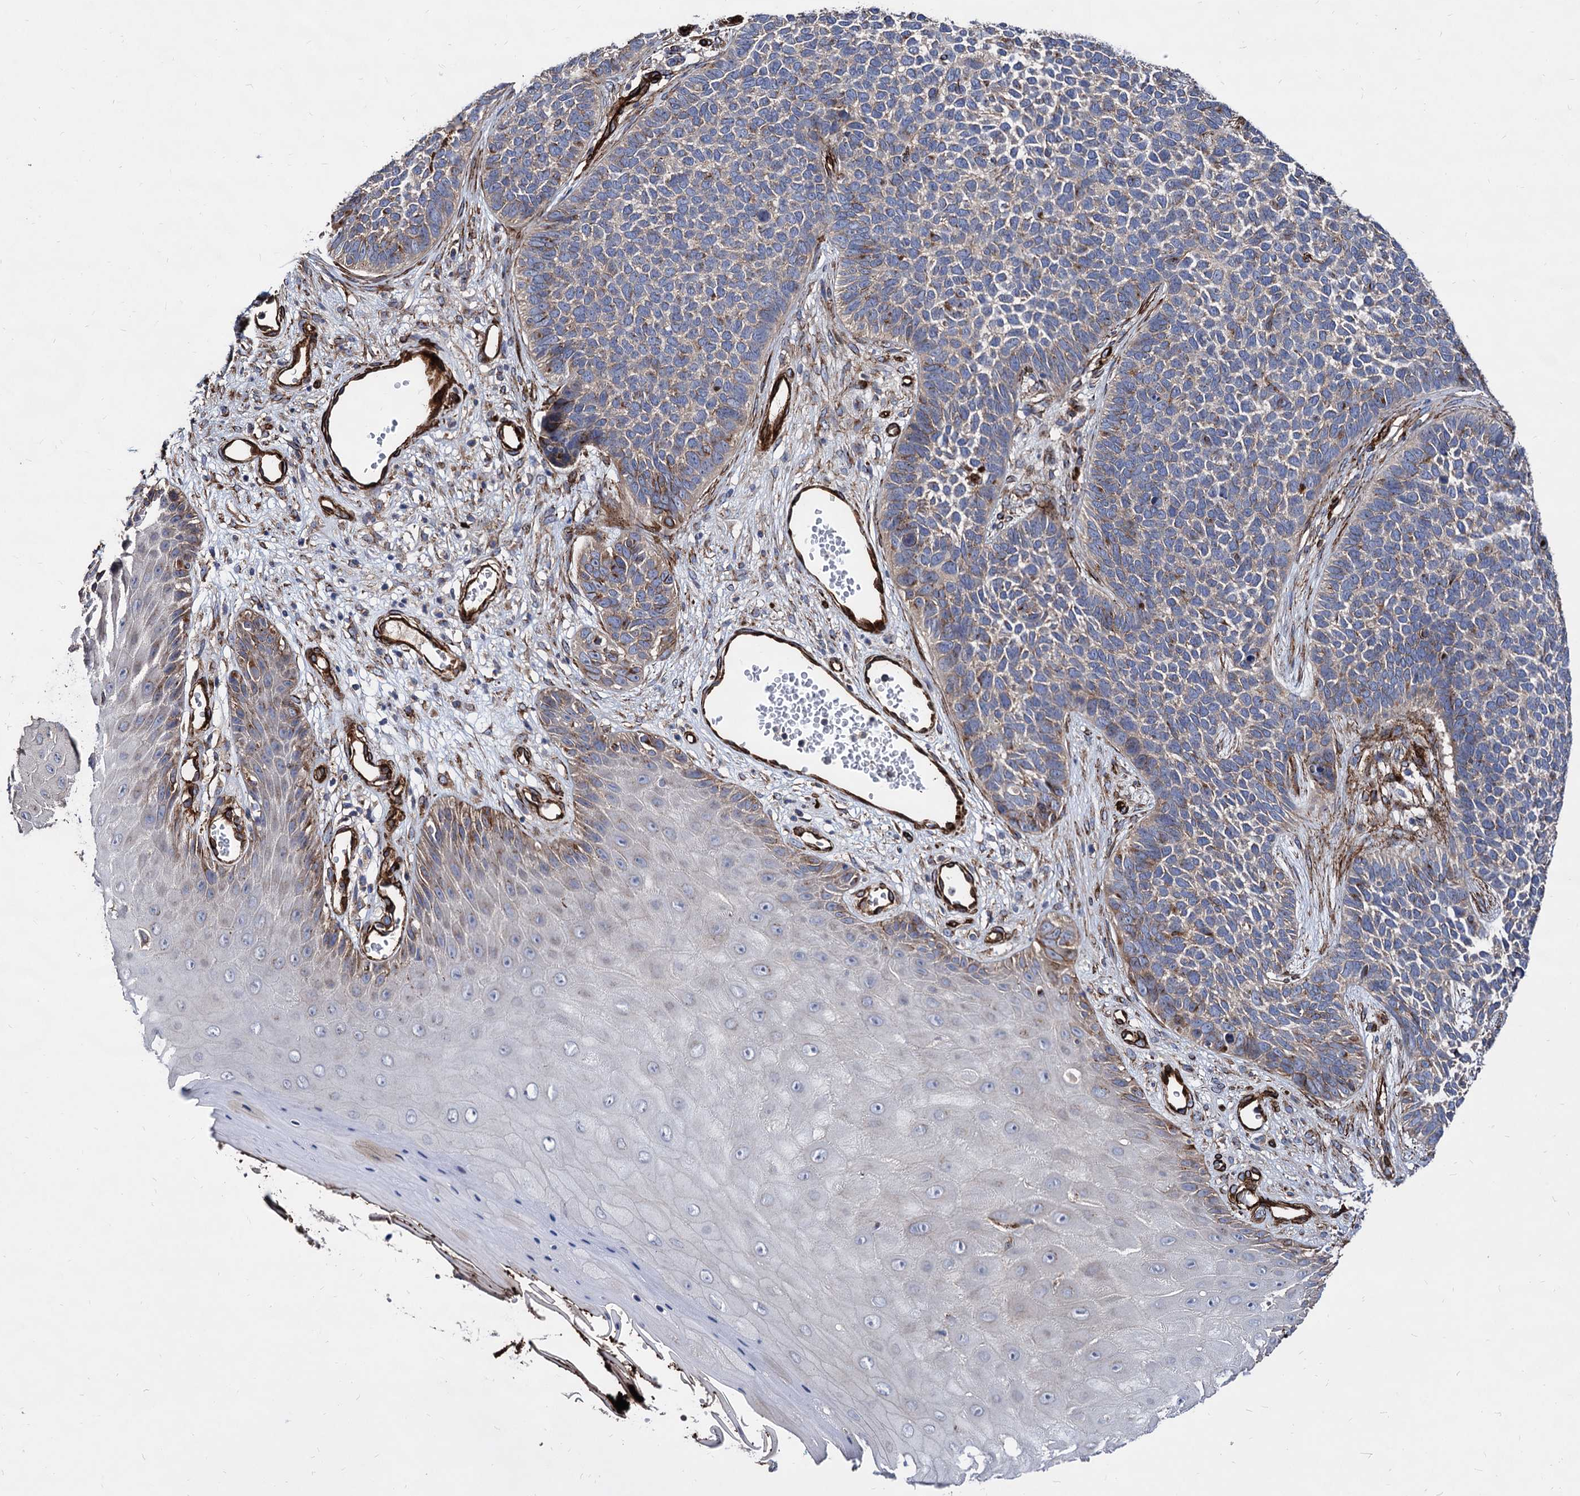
{"staining": {"intensity": "weak", "quantity": "<25%", "location": "cytoplasmic/membranous"}, "tissue": "skin cancer", "cell_type": "Tumor cells", "image_type": "cancer", "snomed": [{"axis": "morphology", "description": "Basal cell carcinoma"}, {"axis": "topography", "description": "Skin"}], "caption": "An image of human skin cancer (basal cell carcinoma) is negative for staining in tumor cells.", "gene": "WDR11", "patient": {"sex": "female", "age": 84}}